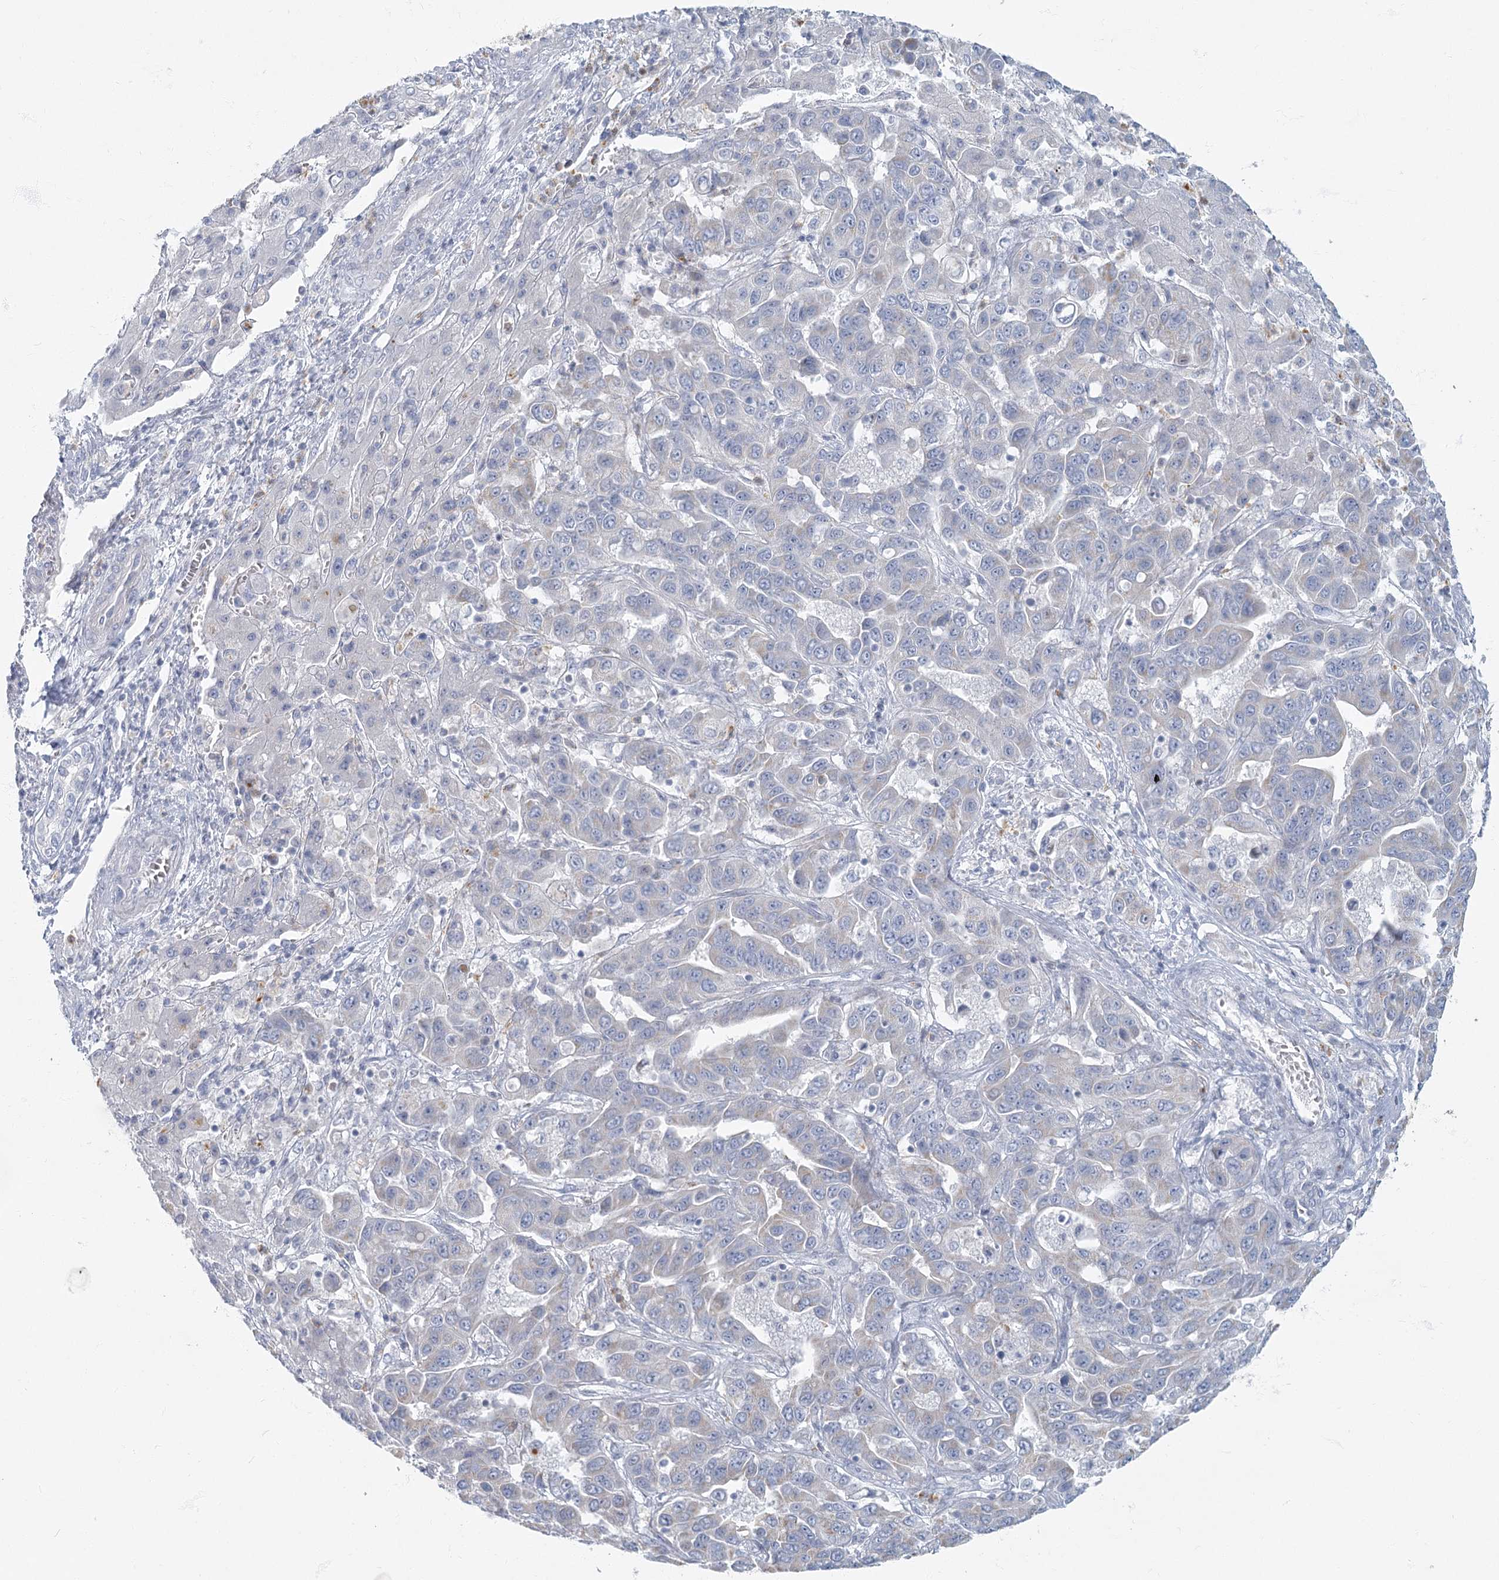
{"staining": {"intensity": "negative", "quantity": "none", "location": "none"}, "tissue": "liver cancer", "cell_type": "Tumor cells", "image_type": "cancer", "snomed": [{"axis": "morphology", "description": "Cholangiocarcinoma"}, {"axis": "topography", "description": "Liver"}], "caption": "Liver cholangiocarcinoma was stained to show a protein in brown. There is no significant positivity in tumor cells.", "gene": "FAM110C", "patient": {"sex": "female", "age": 52}}